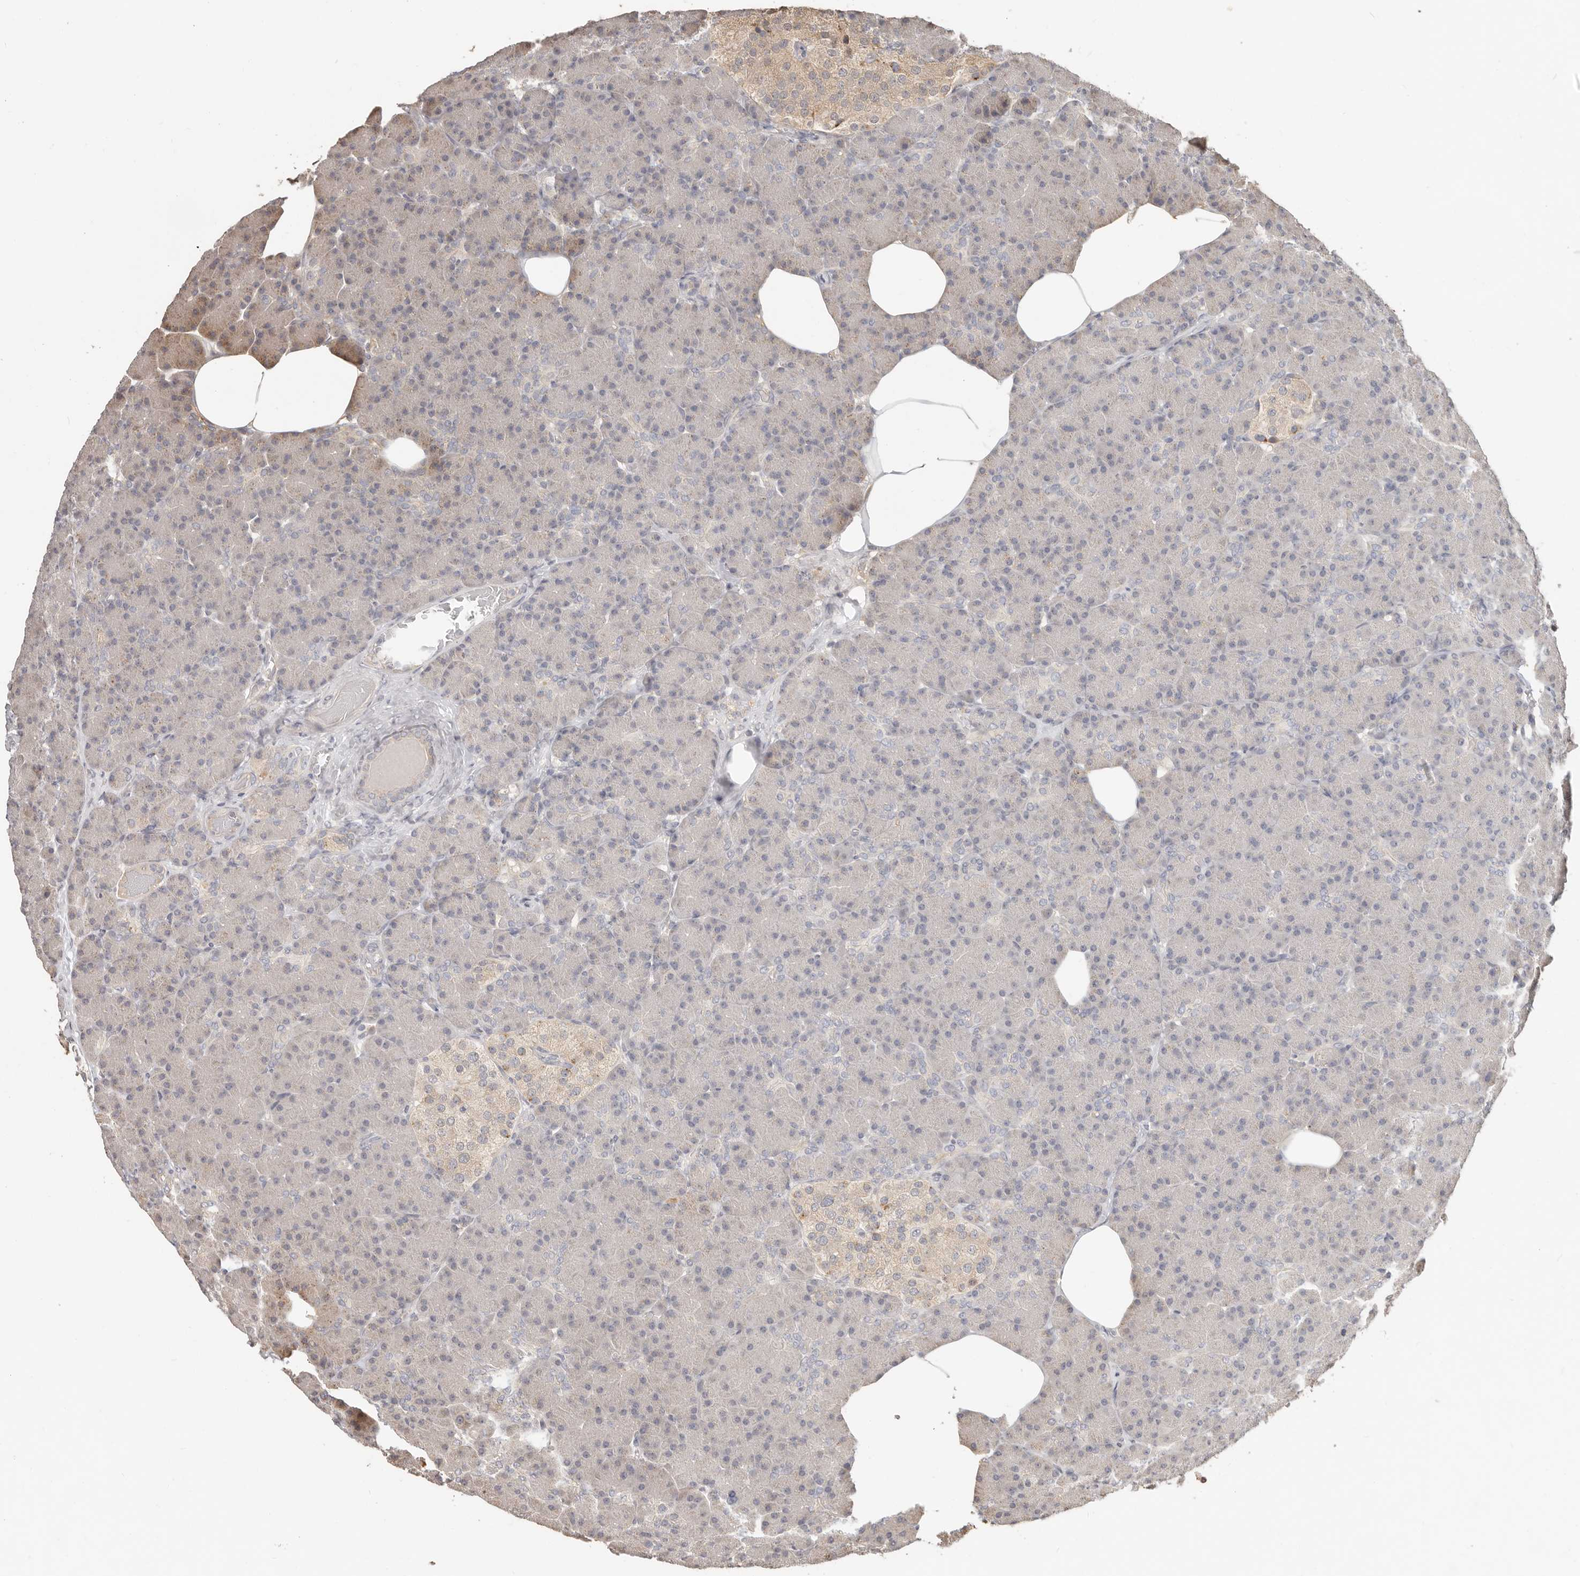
{"staining": {"intensity": "negative", "quantity": "none", "location": "none"}, "tissue": "pancreas", "cell_type": "Exocrine glandular cells", "image_type": "normal", "snomed": [{"axis": "morphology", "description": "Normal tissue, NOS"}, {"axis": "topography", "description": "Pancreas"}], "caption": "IHC histopathology image of unremarkable human pancreas stained for a protein (brown), which shows no expression in exocrine glandular cells. (Brightfield microscopy of DAB IHC at high magnification).", "gene": "MTFR2", "patient": {"sex": "female", "age": 43}}